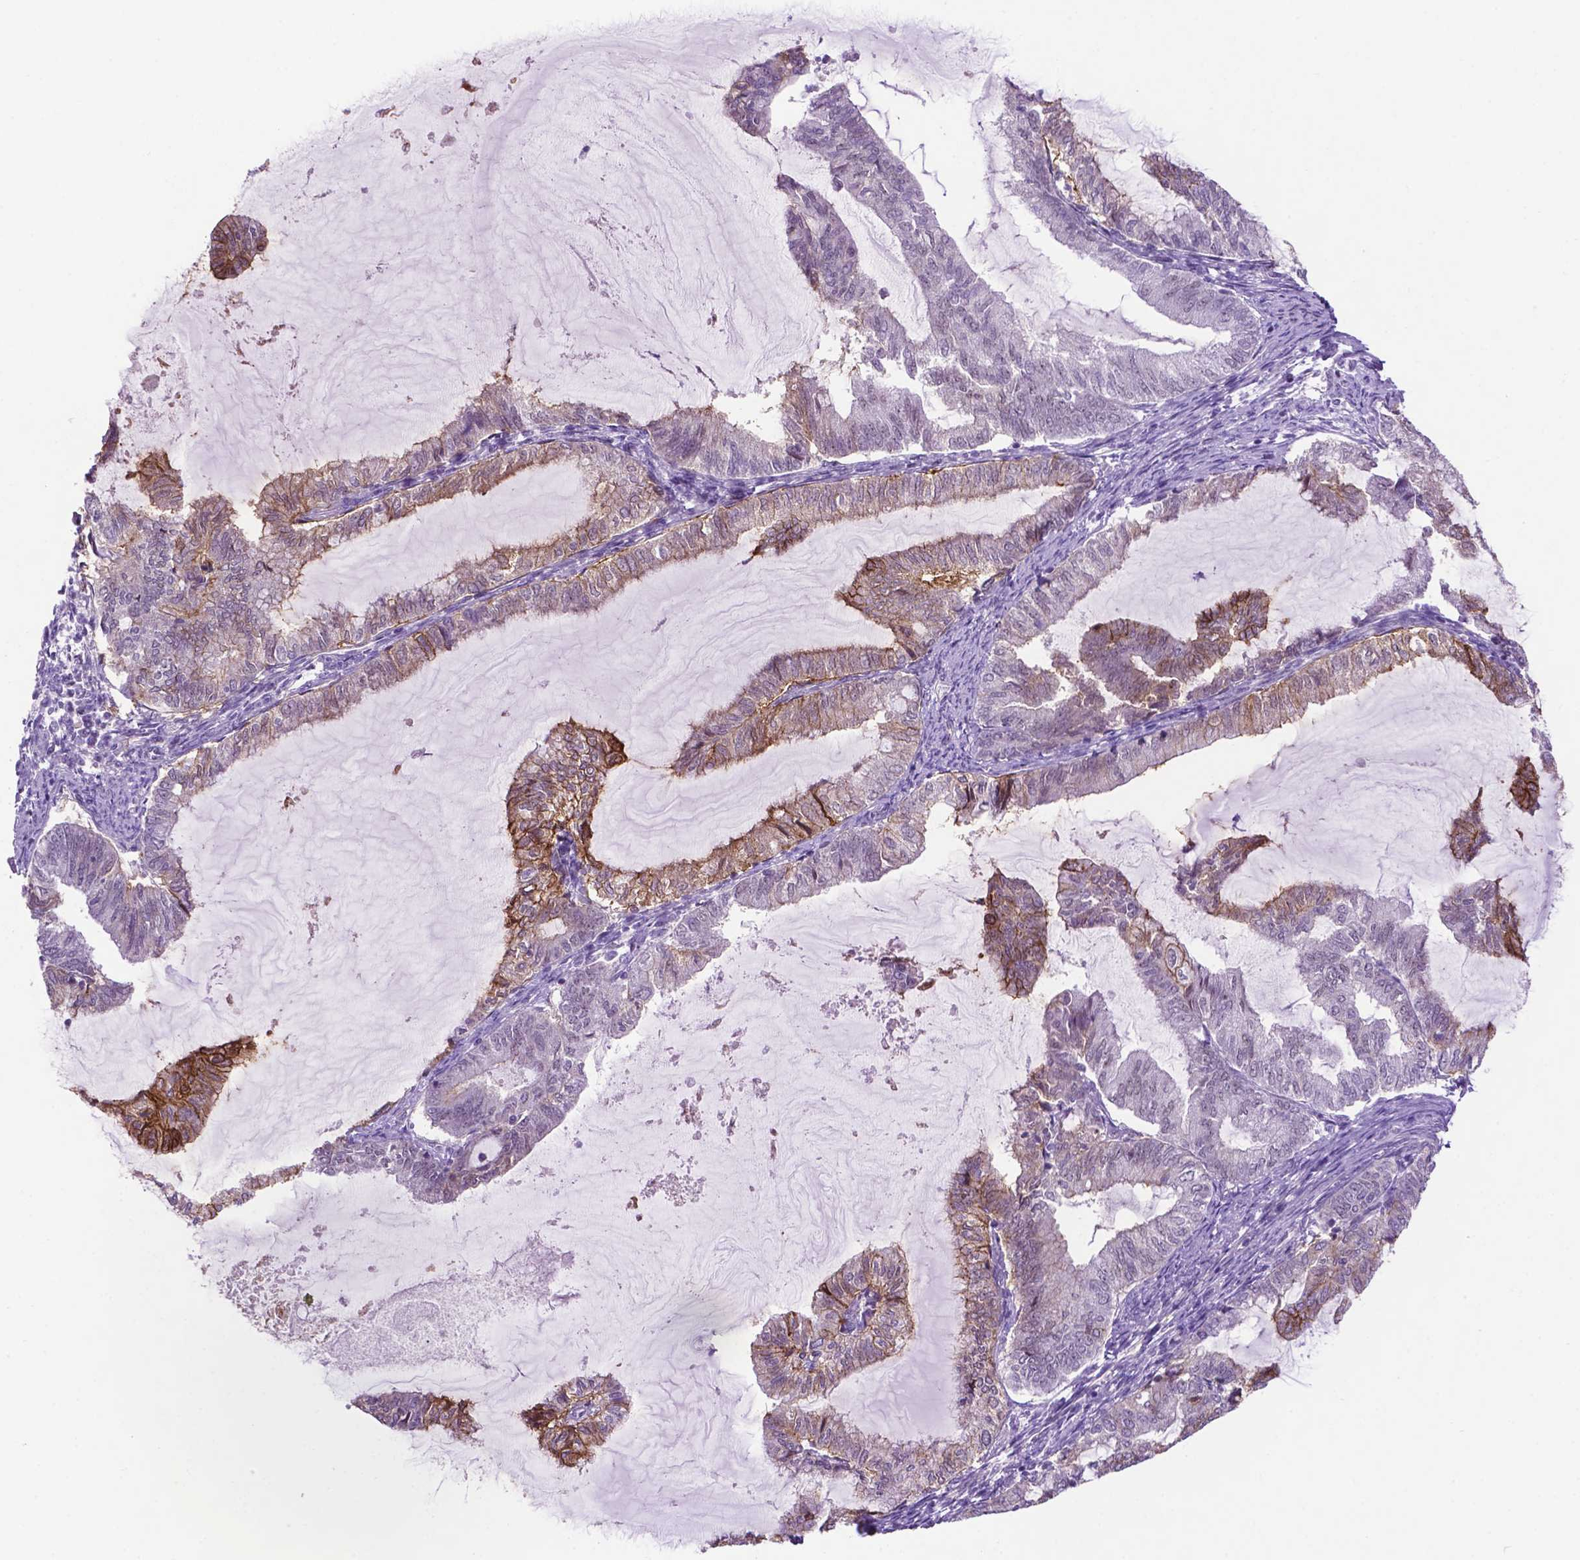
{"staining": {"intensity": "moderate", "quantity": "<25%", "location": "cytoplasmic/membranous"}, "tissue": "endometrial cancer", "cell_type": "Tumor cells", "image_type": "cancer", "snomed": [{"axis": "morphology", "description": "Adenocarcinoma, NOS"}, {"axis": "topography", "description": "Endometrium"}], "caption": "This photomicrograph demonstrates immunohistochemistry (IHC) staining of human adenocarcinoma (endometrial), with low moderate cytoplasmic/membranous staining in approximately <25% of tumor cells.", "gene": "TACSTD2", "patient": {"sex": "female", "age": 79}}